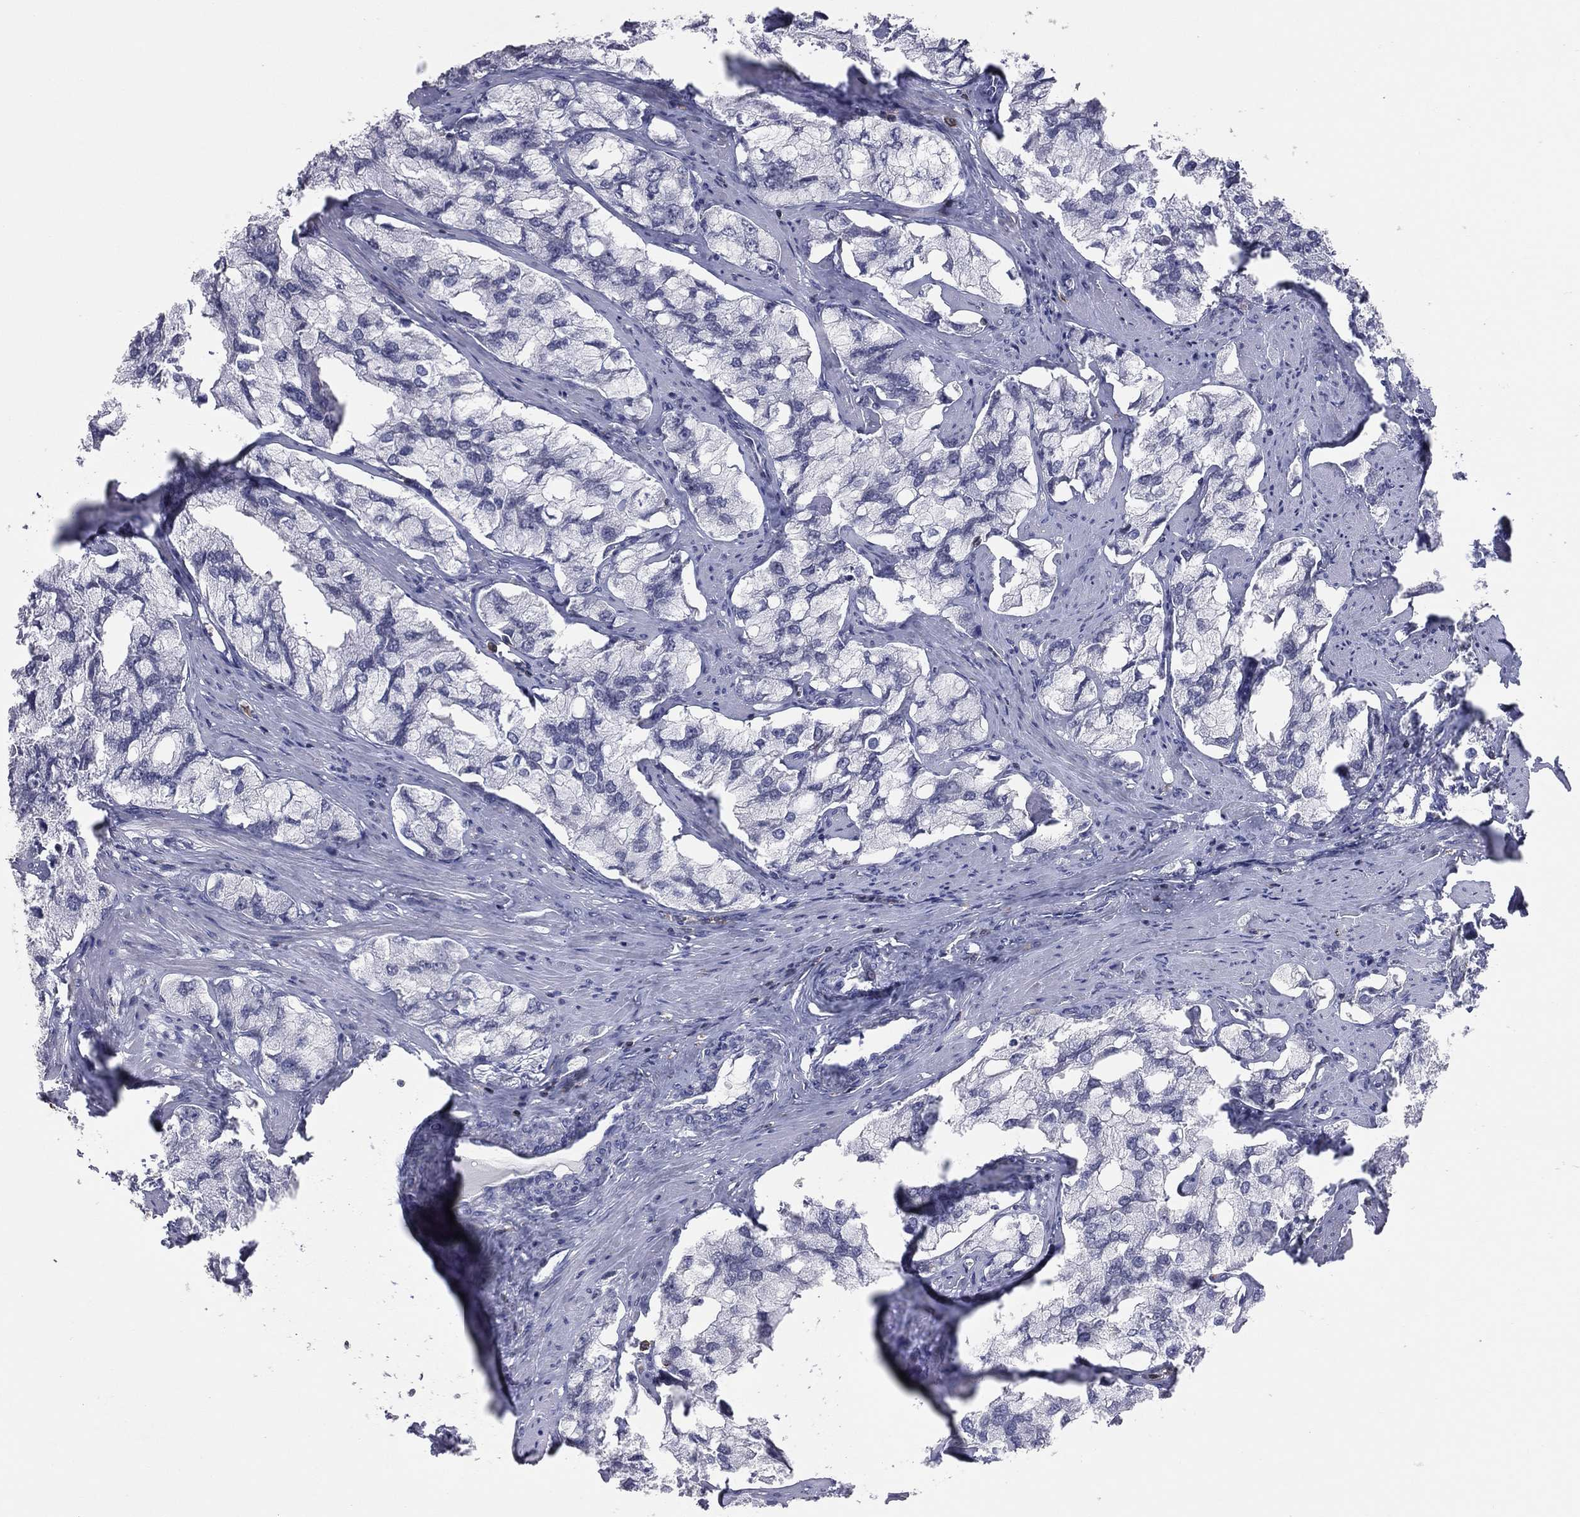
{"staining": {"intensity": "negative", "quantity": "none", "location": "none"}, "tissue": "prostate cancer", "cell_type": "Tumor cells", "image_type": "cancer", "snomed": [{"axis": "morphology", "description": "Adenocarcinoma, NOS"}, {"axis": "topography", "description": "Prostate and seminal vesicle, NOS"}, {"axis": "topography", "description": "Prostate"}], "caption": "This is a image of IHC staining of prostate adenocarcinoma, which shows no expression in tumor cells.", "gene": "PSTPIP1", "patient": {"sex": "male", "age": 64}}